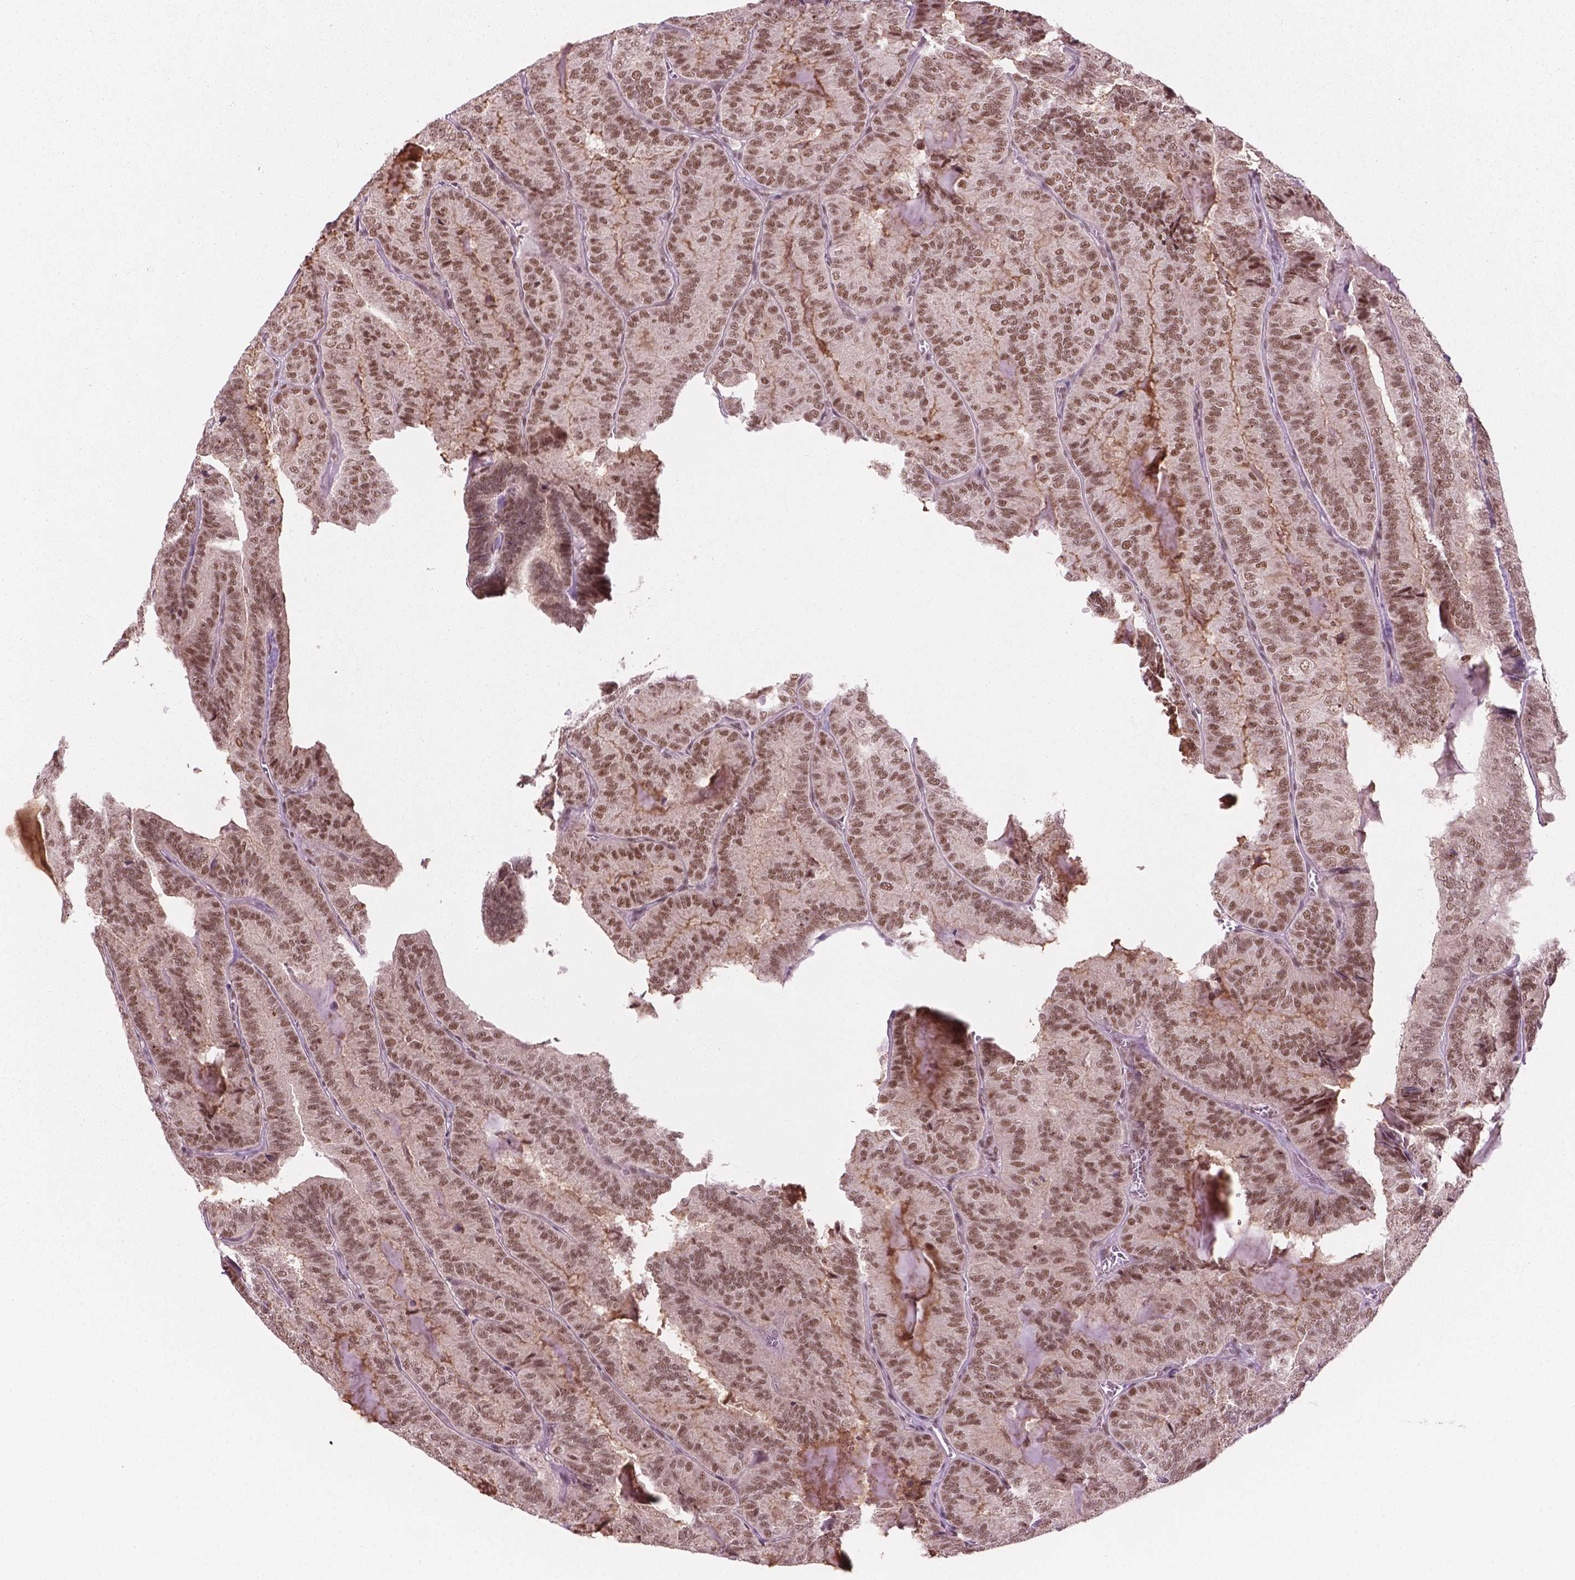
{"staining": {"intensity": "moderate", "quantity": ">75%", "location": "nuclear"}, "tissue": "thyroid cancer", "cell_type": "Tumor cells", "image_type": "cancer", "snomed": [{"axis": "morphology", "description": "Papillary adenocarcinoma, NOS"}, {"axis": "topography", "description": "Thyroid gland"}], "caption": "IHC (DAB) staining of thyroid papillary adenocarcinoma exhibits moderate nuclear protein positivity in approximately >75% of tumor cells.", "gene": "PHAX", "patient": {"sex": "female", "age": 75}}